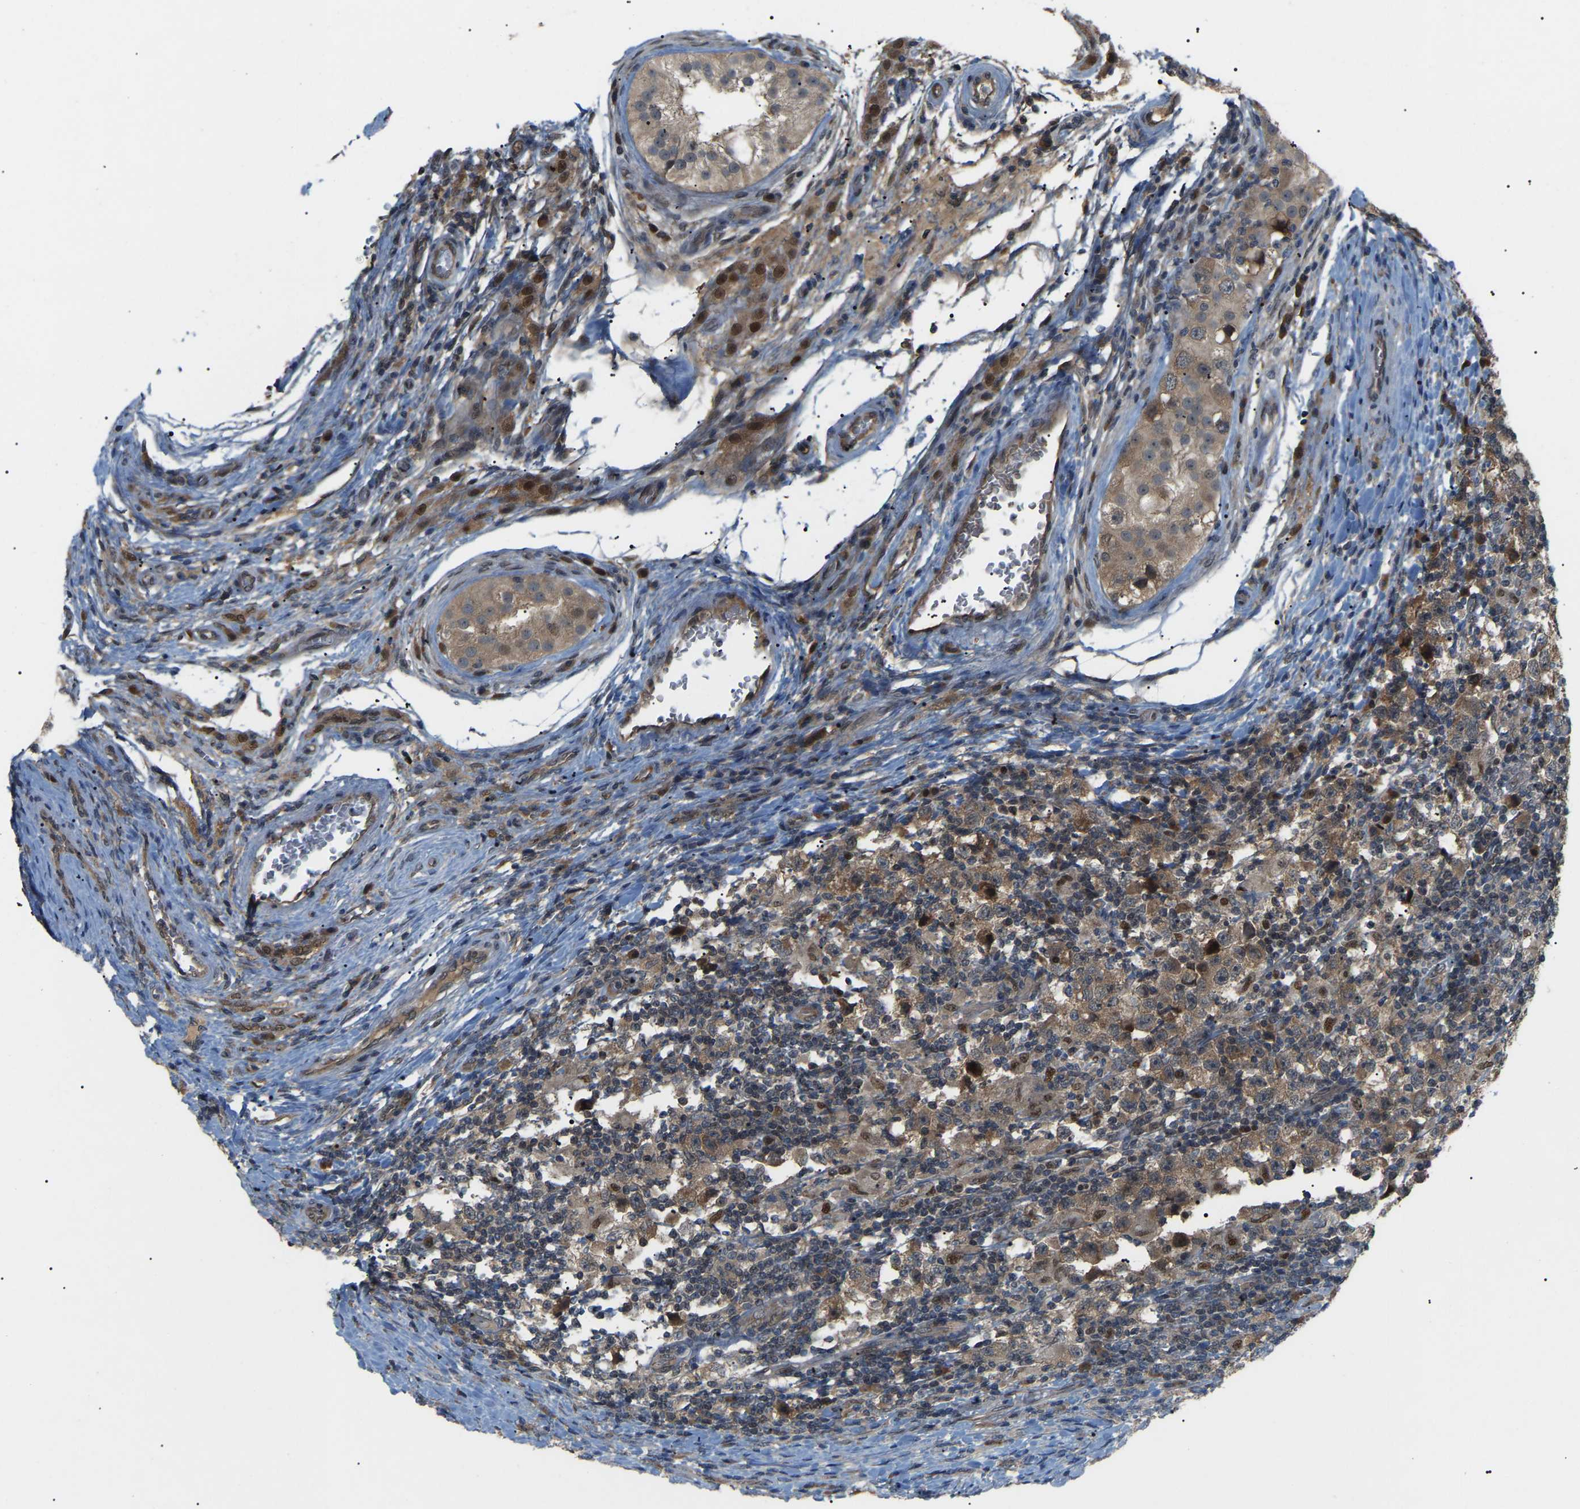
{"staining": {"intensity": "weak", "quantity": ">75%", "location": "cytoplasmic/membranous"}, "tissue": "testis cancer", "cell_type": "Tumor cells", "image_type": "cancer", "snomed": [{"axis": "morphology", "description": "Carcinoma, Embryonal, NOS"}, {"axis": "topography", "description": "Testis"}], "caption": "Testis cancer (embryonal carcinoma) tissue shows weak cytoplasmic/membranous expression in approximately >75% of tumor cells Immunohistochemistry (ihc) stains the protein of interest in brown and the nuclei are stained blue.", "gene": "CROT", "patient": {"sex": "male", "age": 21}}